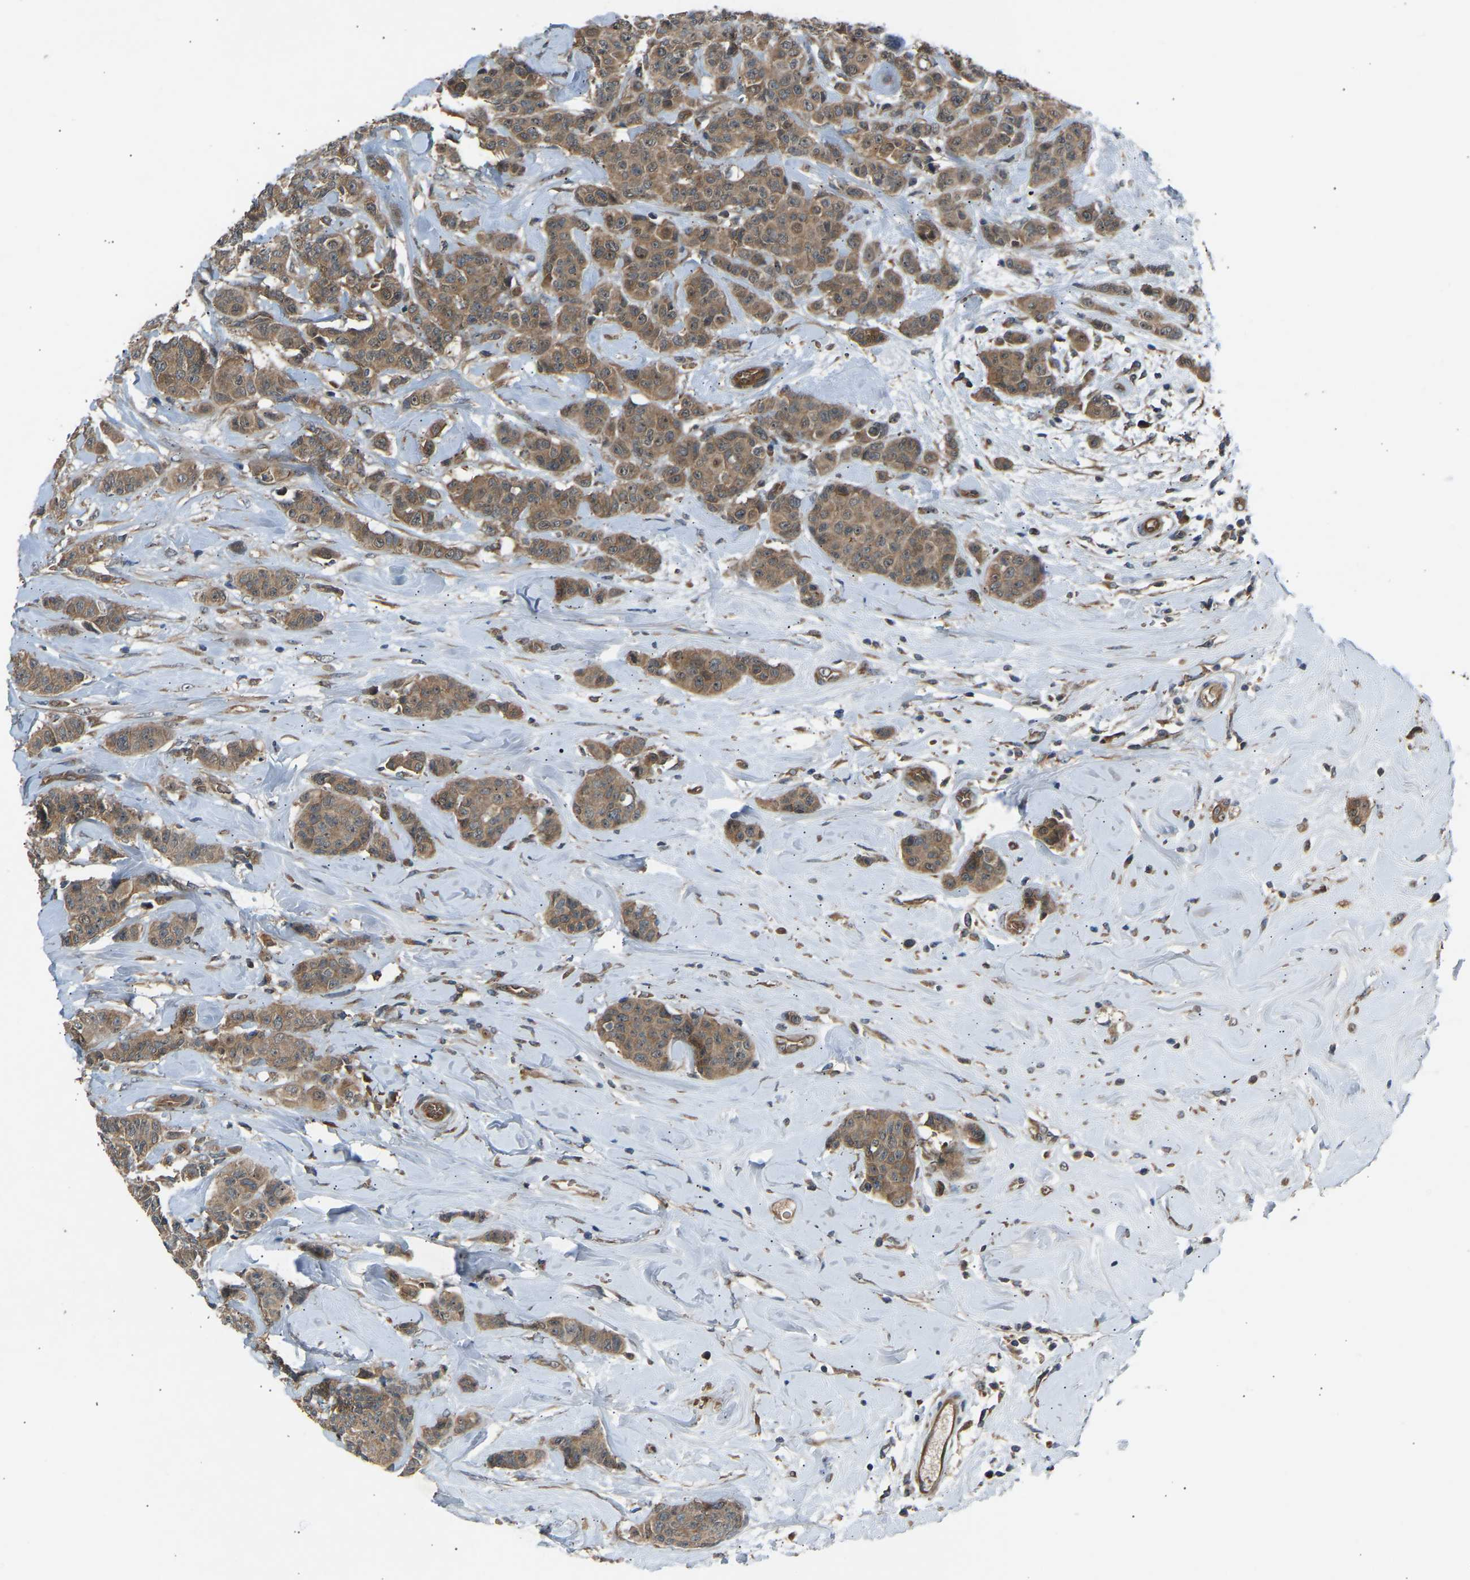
{"staining": {"intensity": "moderate", "quantity": ">75%", "location": "cytoplasmic/membranous"}, "tissue": "breast cancer", "cell_type": "Tumor cells", "image_type": "cancer", "snomed": [{"axis": "morphology", "description": "Normal tissue, NOS"}, {"axis": "morphology", "description": "Duct carcinoma"}, {"axis": "topography", "description": "Breast"}], "caption": "Invasive ductal carcinoma (breast) was stained to show a protein in brown. There is medium levels of moderate cytoplasmic/membranous staining in about >75% of tumor cells.", "gene": "GAS2L1", "patient": {"sex": "female", "age": 40}}